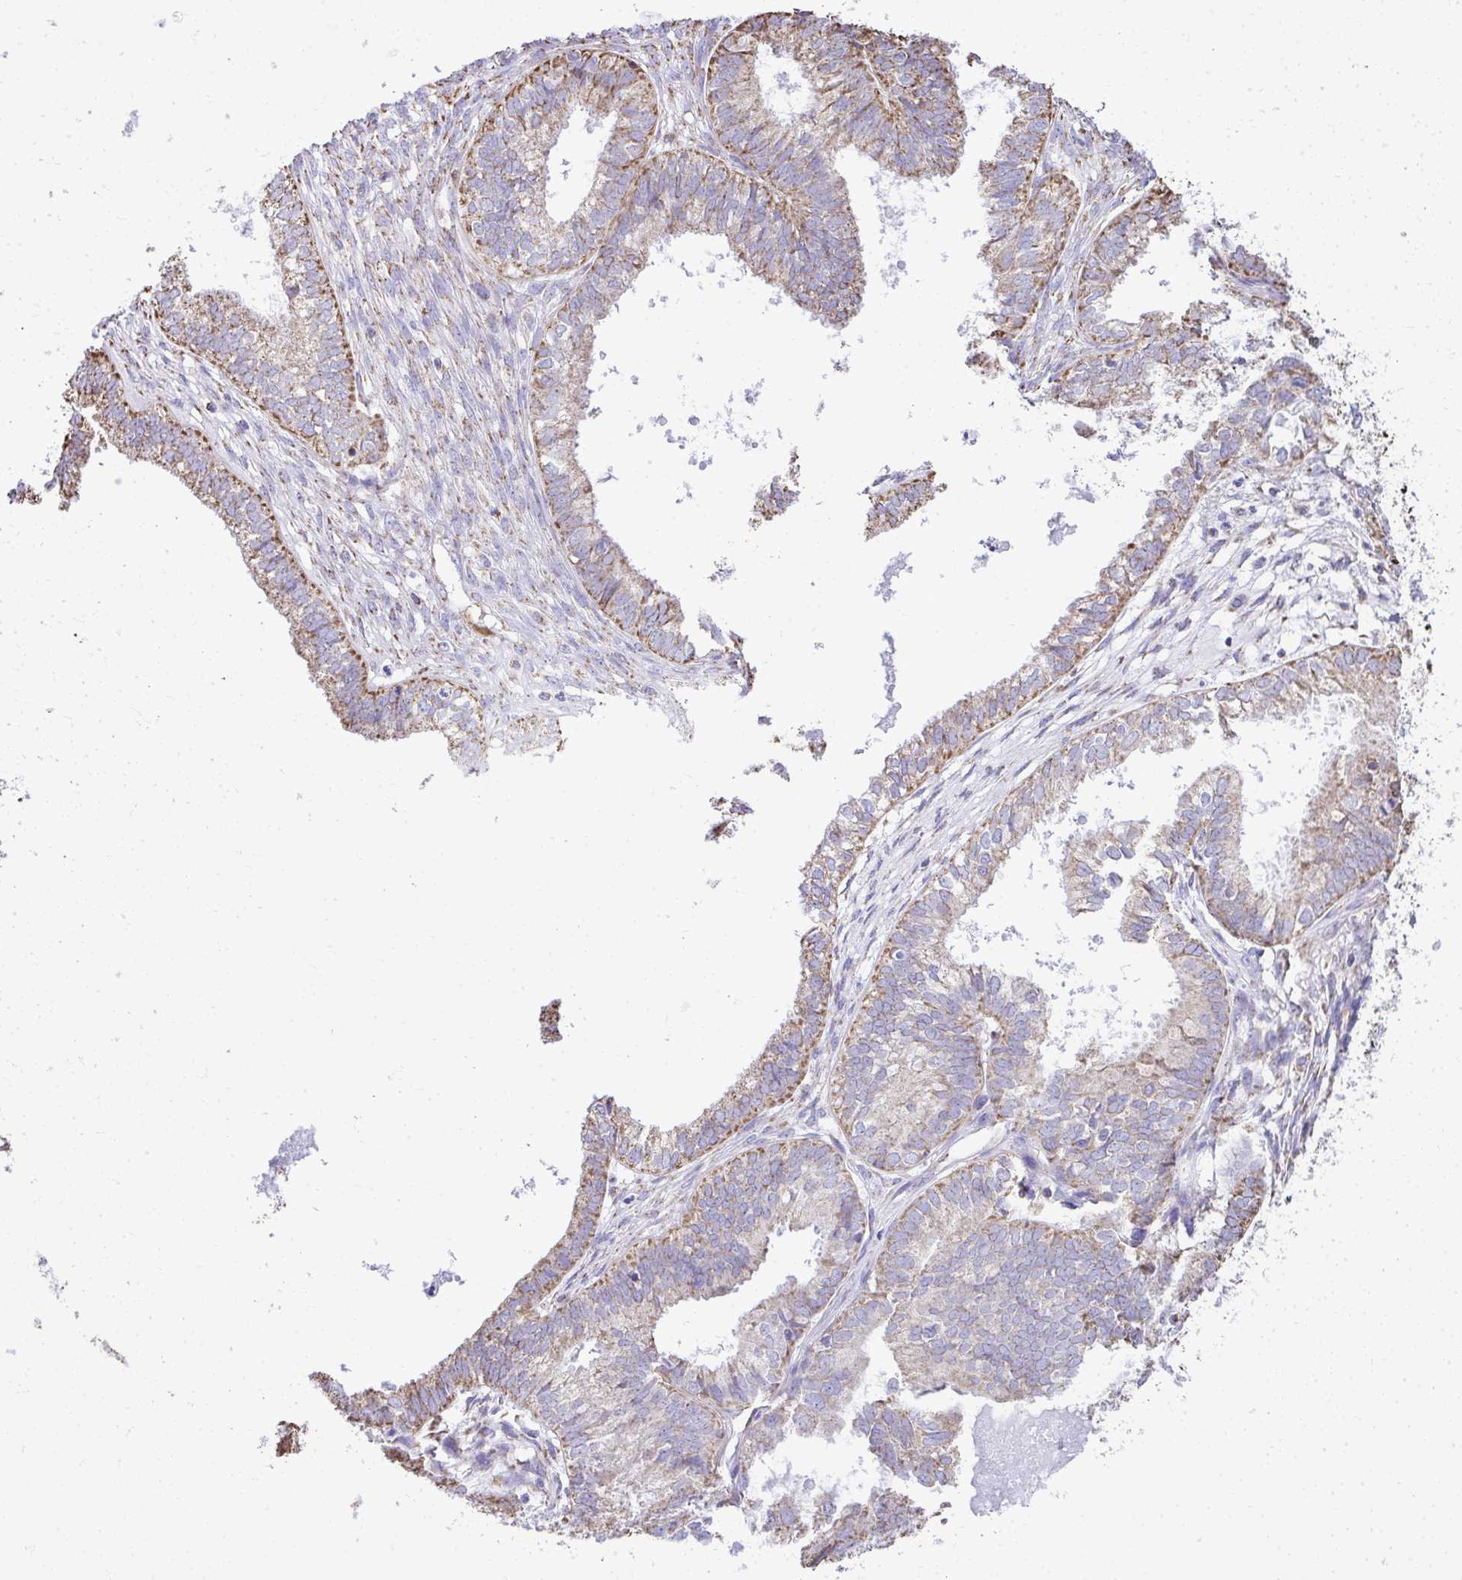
{"staining": {"intensity": "moderate", "quantity": "25%-75%", "location": "cytoplasmic/membranous"}, "tissue": "ovarian cancer", "cell_type": "Tumor cells", "image_type": "cancer", "snomed": [{"axis": "morphology", "description": "Carcinoma, endometroid"}, {"axis": "topography", "description": "Ovary"}], "caption": "High-power microscopy captured an IHC histopathology image of ovarian cancer, revealing moderate cytoplasmic/membranous staining in about 25%-75% of tumor cells. Nuclei are stained in blue.", "gene": "MPZL2", "patient": {"sex": "female", "age": 64}}